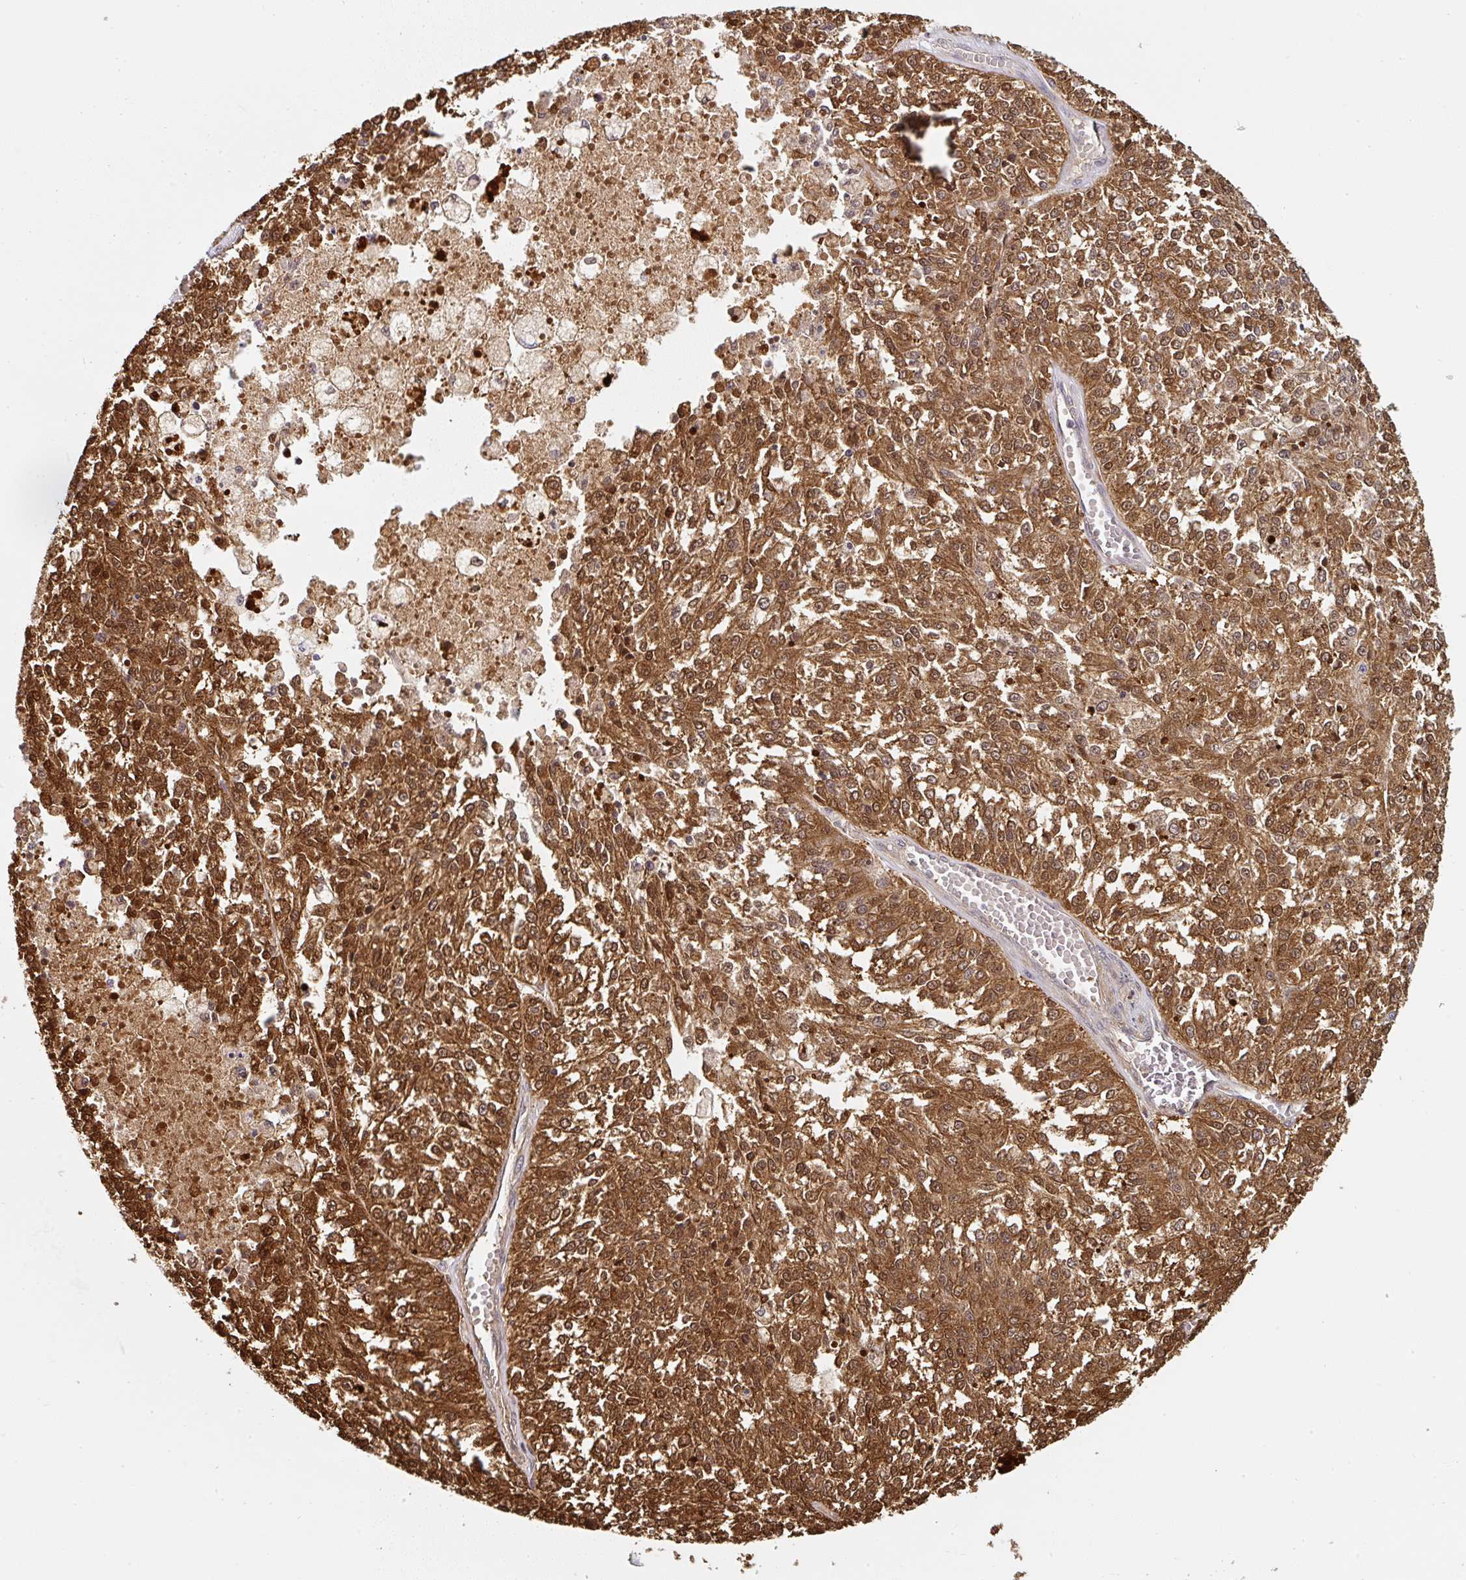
{"staining": {"intensity": "moderate", "quantity": ">75%", "location": "cytoplasmic/membranous,nuclear"}, "tissue": "melanoma", "cell_type": "Tumor cells", "image_type": "cancer", "snomed": [{"axis": "morphology", "description": "Malignant melanoma, NOS"}, {"axis": "topography", "description": "Skin"}], "caption": "Tumor cells display medium levels of moderate cytoplasmic/membranous and nuclear staining in approximately >75% of cells in malignant melanoma.", "gene": "ST13", "patient": {"sex": "female", "age": 64}}